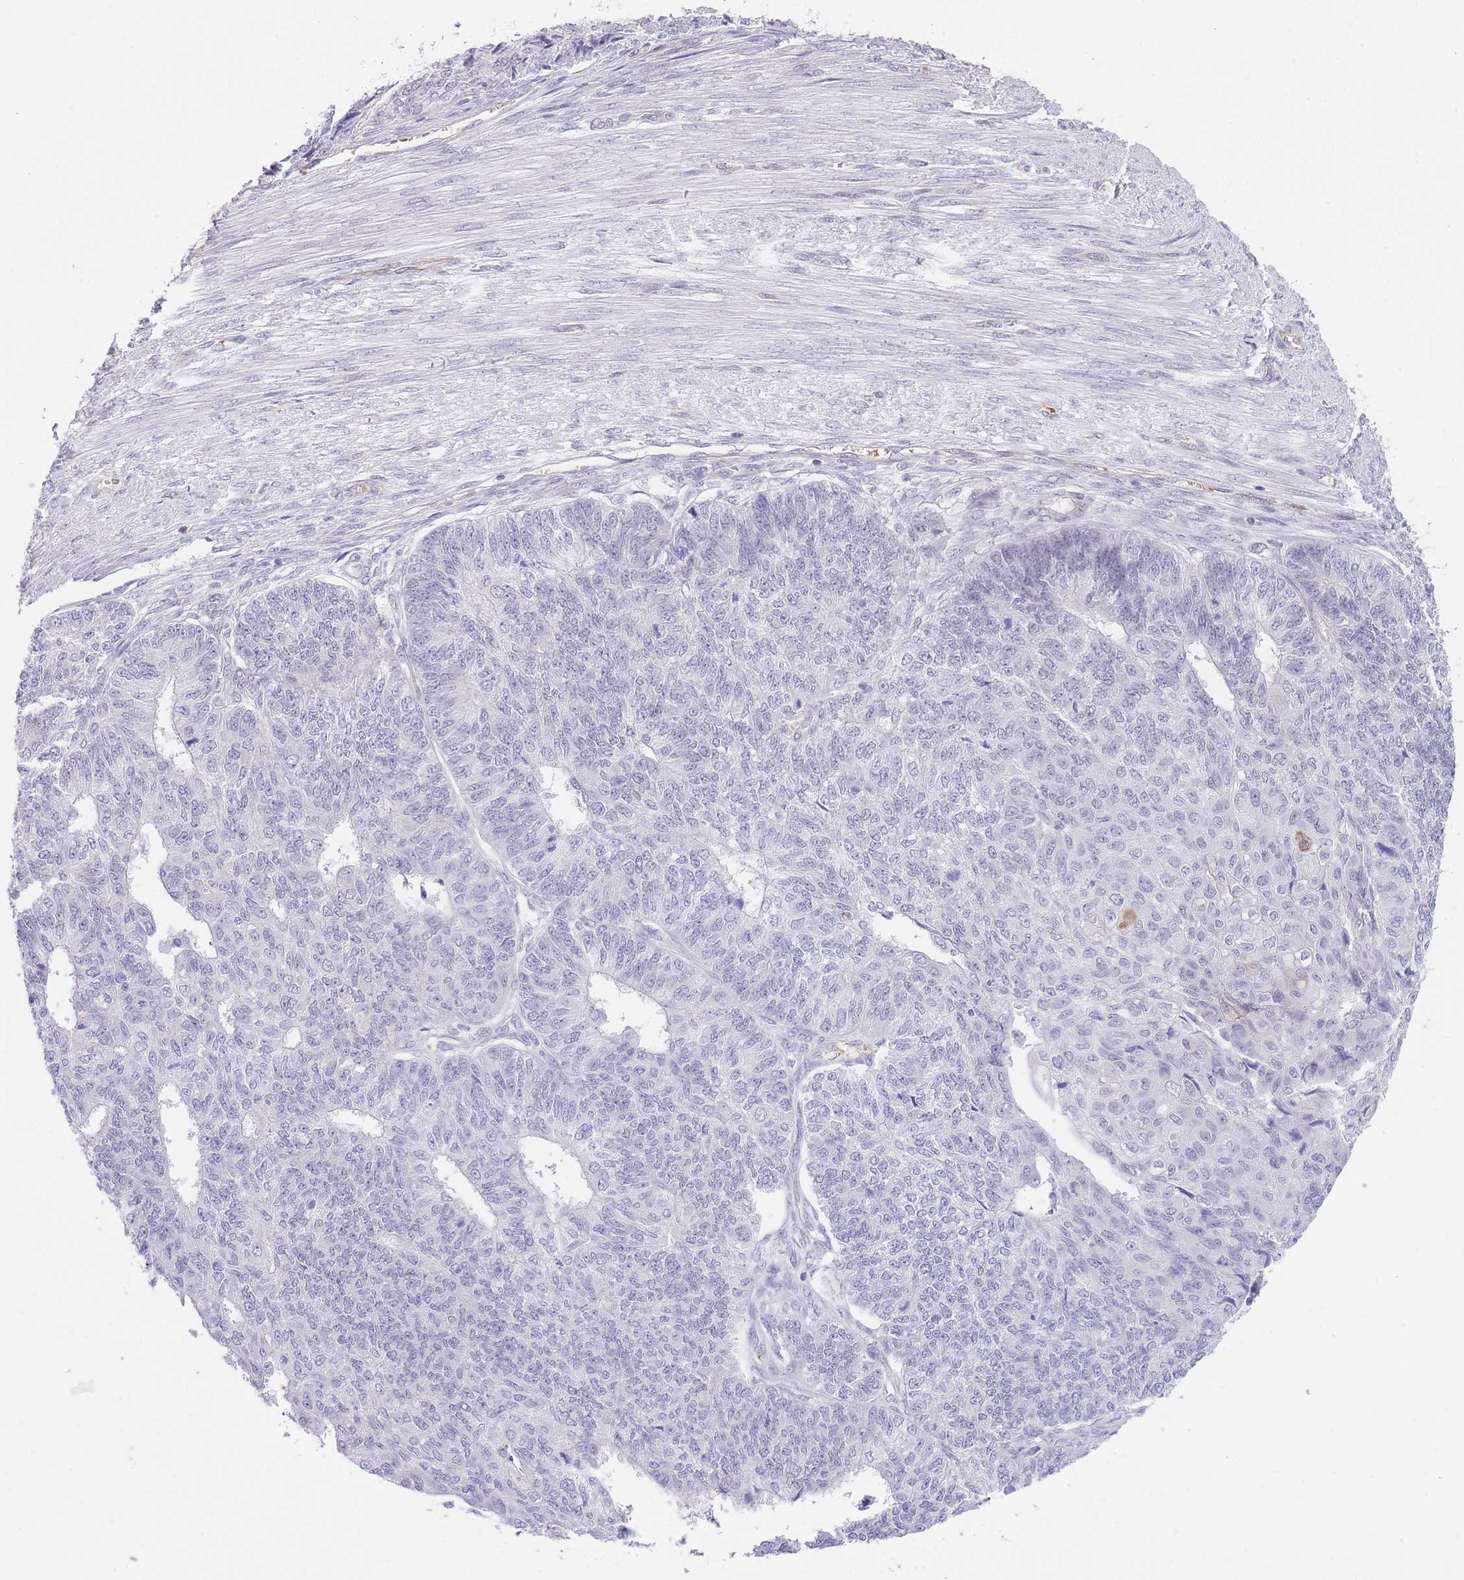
{"staining": {"intensity": "negative", "quantity": "none", "location": "none"}, "tissue": "endometrial cancer", "cell_type": "Tumor cells", "image_type": "cancer", "snomed": [{"axis": "morphology", "description": "Adenocarcinoma, NOS"}, {"axis": "topography", "description": "Endometrium"}], "caption": "Protein analysis of endometrial cancer (adenocarcinoma) exhibits no significant expression in tumor cells.", "gene": "MEIOSIN", "patient": {"sex": "female", "age": 32}}